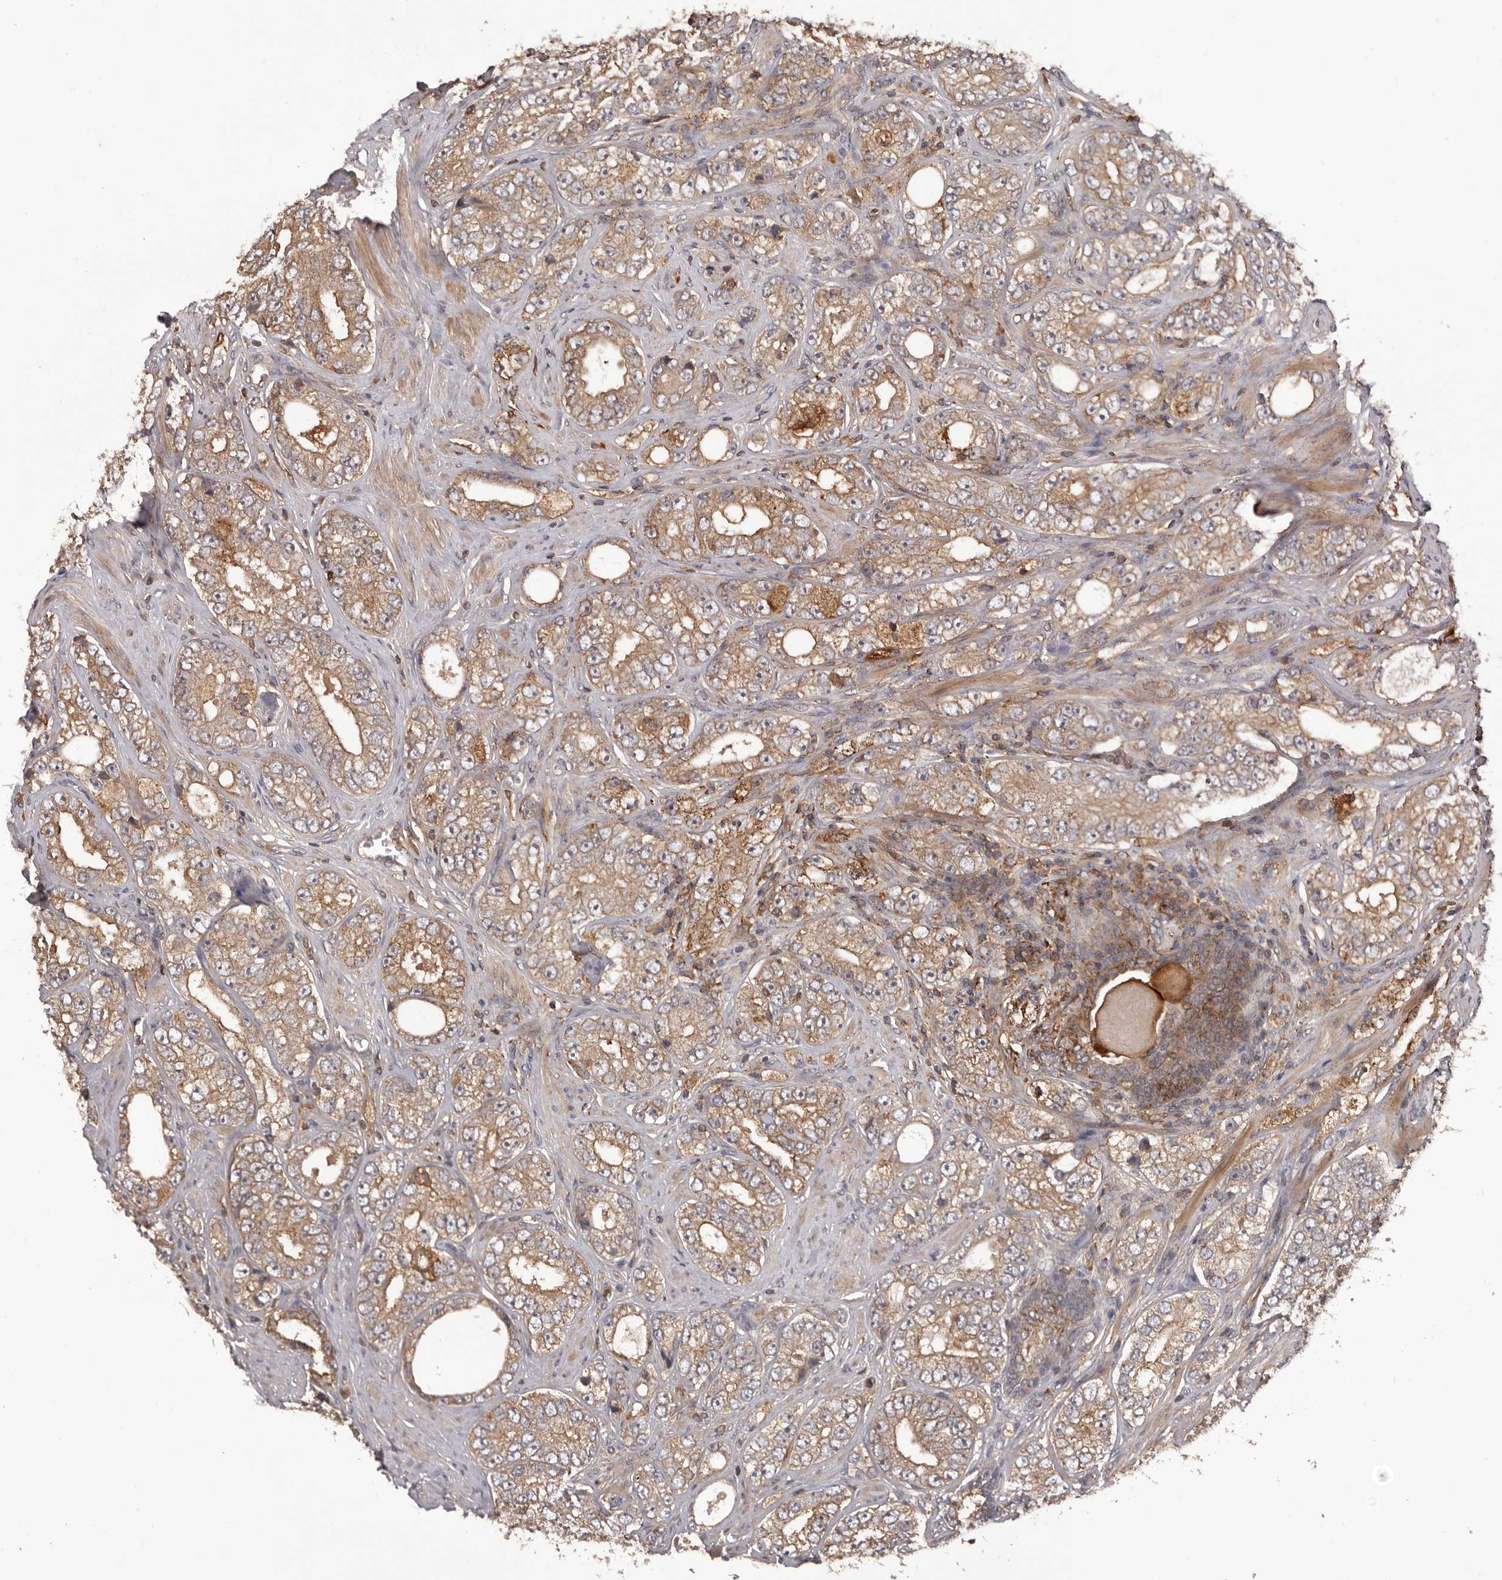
{"staining": {"intensity": "moderate", "quantity": ">75%", "location": "cytoplasmic/membranous"}, "tissue": "prostate cancer", "cell_type": "Tumor cells", "image_type": "cancer", "snomed": [{"axis": "morphology", "description": "Adenocarcinoma, High grade"}, {"axis": "topography", "description": "Prostate"}], "caption": "An immunohistochemistry (IHC) micrograph of tumor tissue is shown. Protein staining in brown highlights moderate cytoplasmic/membranous positivity in prostate cancer within tumor cells.", "gene": "GLIPR2", "patient": {"sex": "male", "age": 56}}